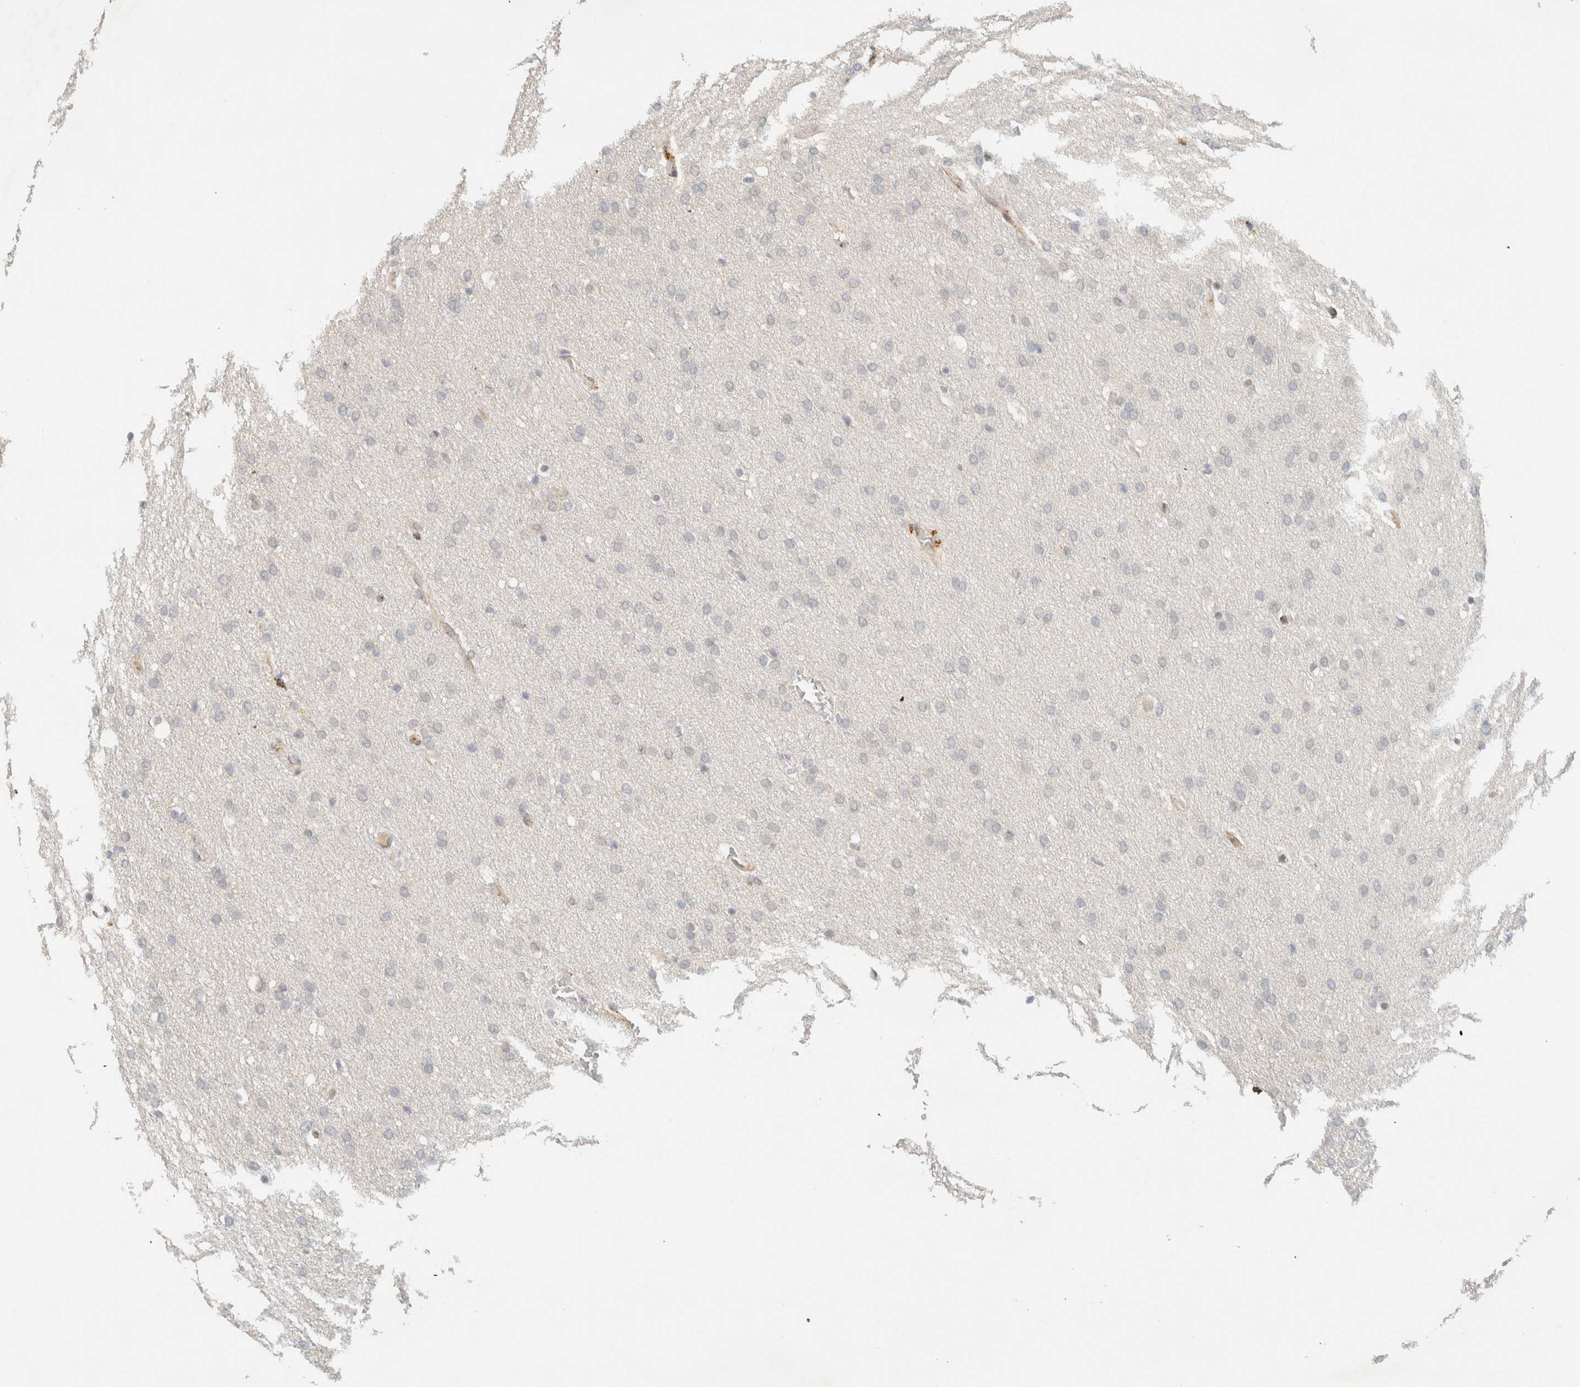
{"staining": {"intensity": "negative", "quantity": "none", "location": "none"}, "tissue": "glioma", "cell_type": "Tumor cells", "image_type": "cancer", "snomed": [{"axis": "morphology", "description": "Glioma, malignant, Low grade"}, {"axis": "topography", "description": "Brain"}], "caption": "A micrograph of human glioma is negative for staining in tumor cells.", "gene": "ITPRID1", "patient": {"sex": "female", "age": 37}}